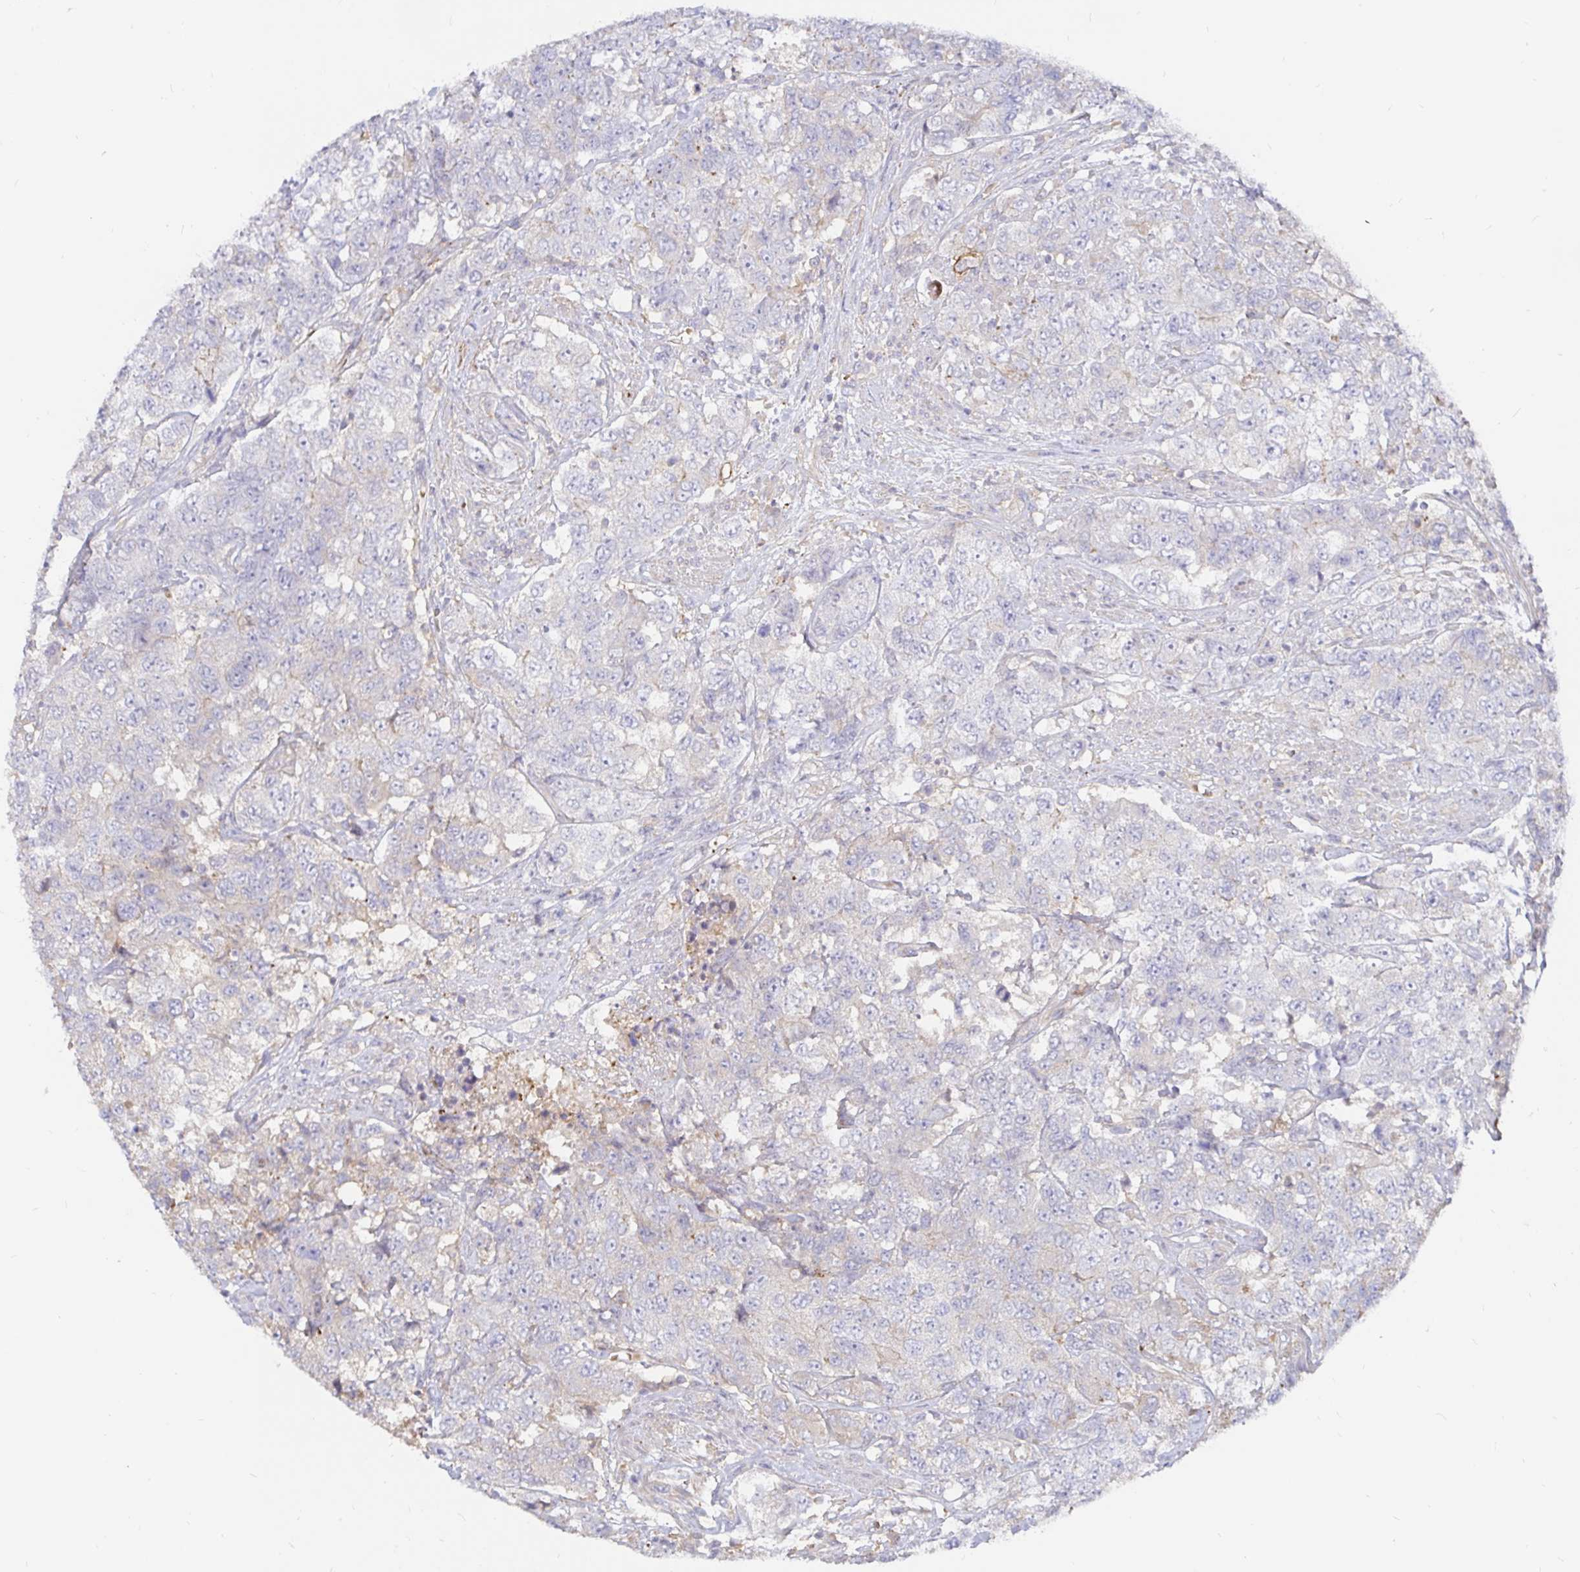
{"staining": {"intensity": "negative", "quantity": "none", "location": "none"}, "tissue": "urothelial cancer", "cell_type": "Tumor cells", "image_type": "cancer", "snomed": [{"axis": "morphology", "description": "Urothelial carcinoma, High grade"}, {"axis": "topography", "description": "Urinary bladder"}], "caption": "Urothelial cancer was stained to show a protein in brown. There is no significant positivity in tumor cells.", "gene": "KCTD19", "patient": {"sex": "female", "age": 78}}